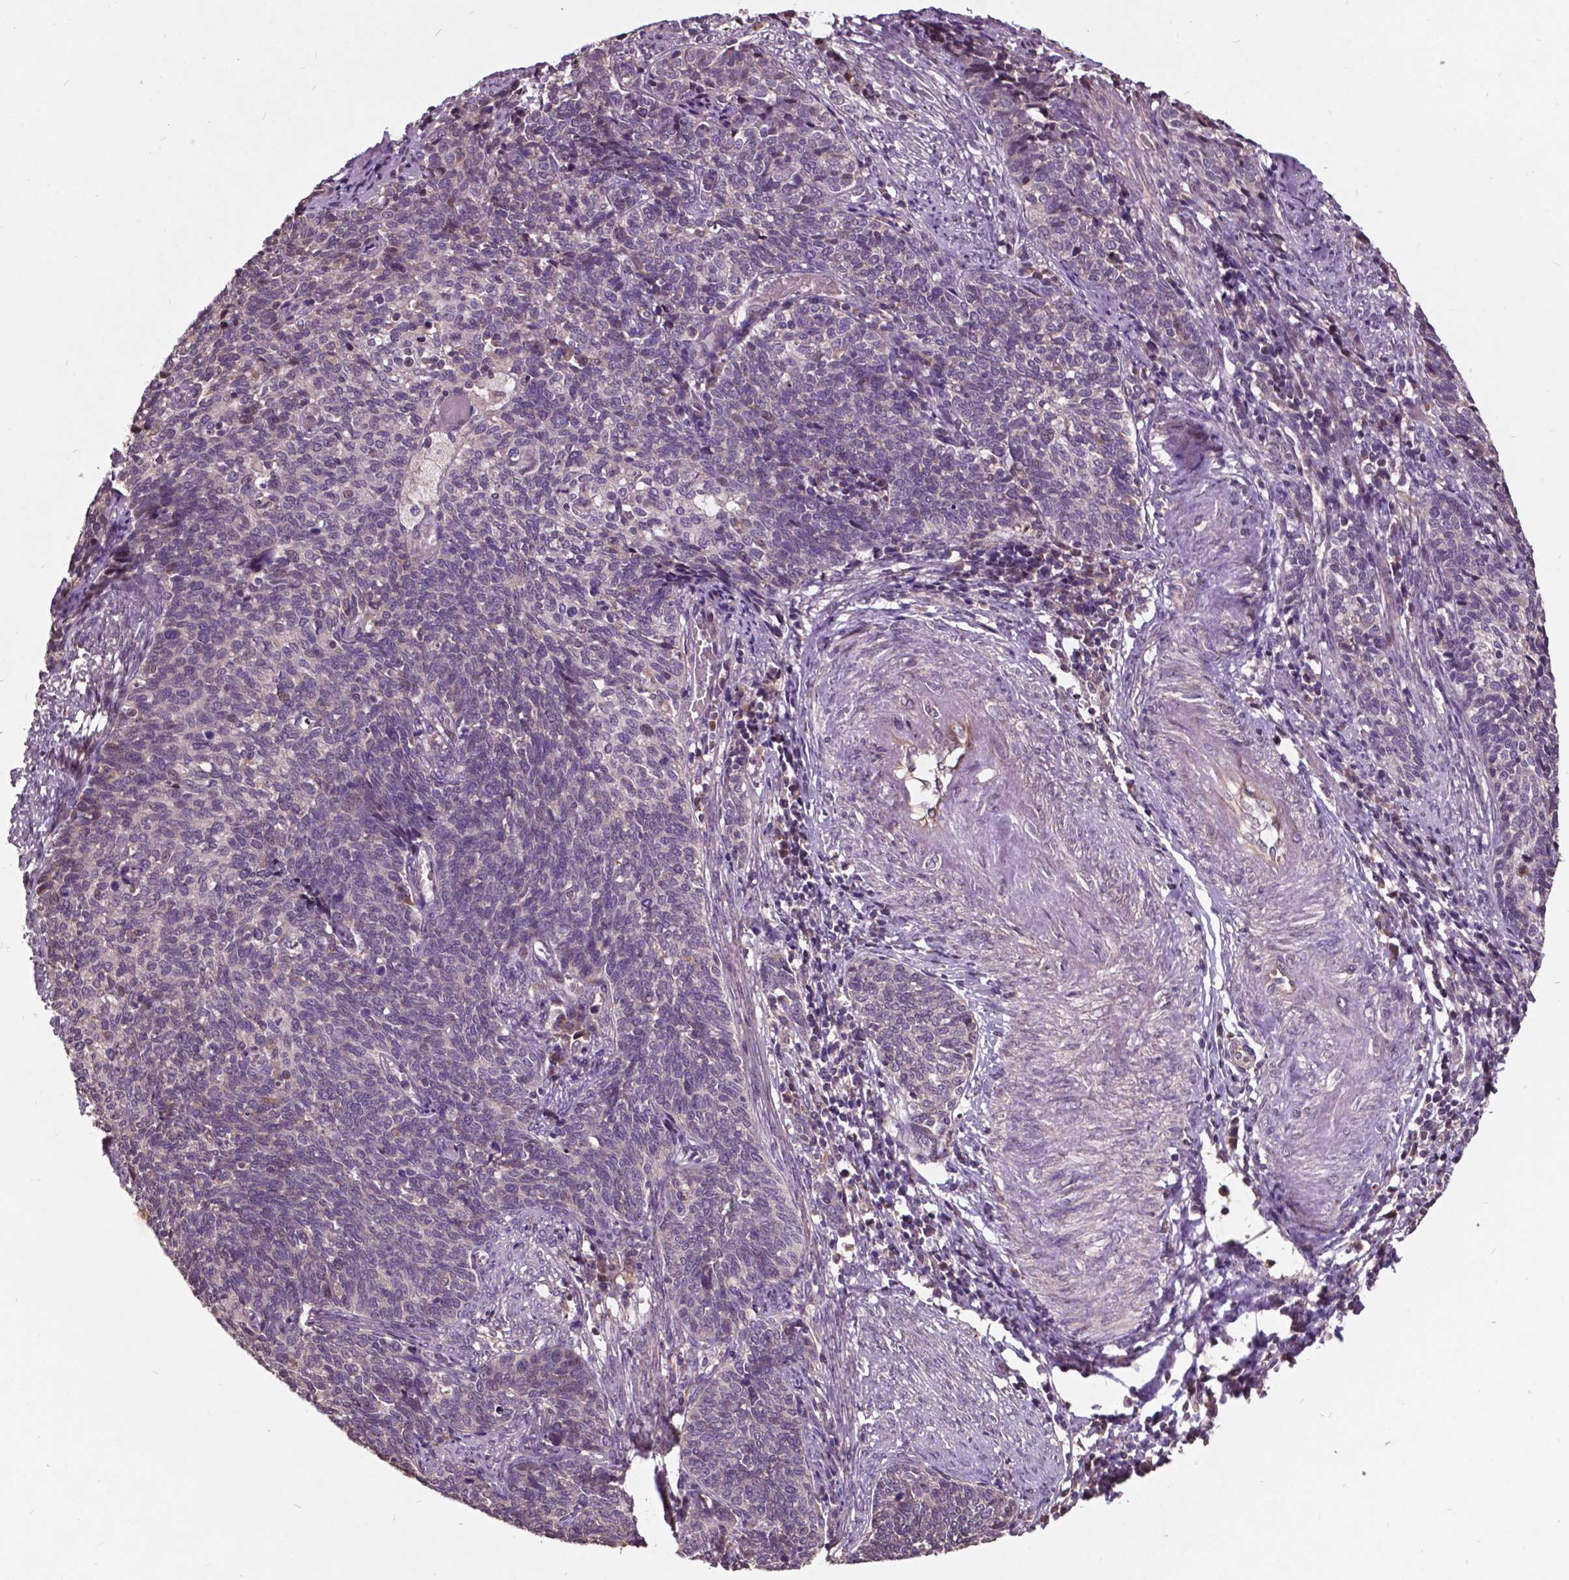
{"staining": {"intensity": "negative", "quantity": "none", "location": "none"}, "tissue": "cervical cancer", "cell_type": "Tumor cells", "image_type": "cancer", "snomed": [{"axis": "morphology", "description": "Squamous cell carcinoma, NOS"}, {"axis": "topography", "description": "Cervix"}], "caption": "This is a image of immunohistochemistry (IHC) staining of cervical cancer (squamous cell carcinoma), which shows no expression in tumor cells.", "gene": "AP1S3", "patient": {"sex": "female", "age": 39}}